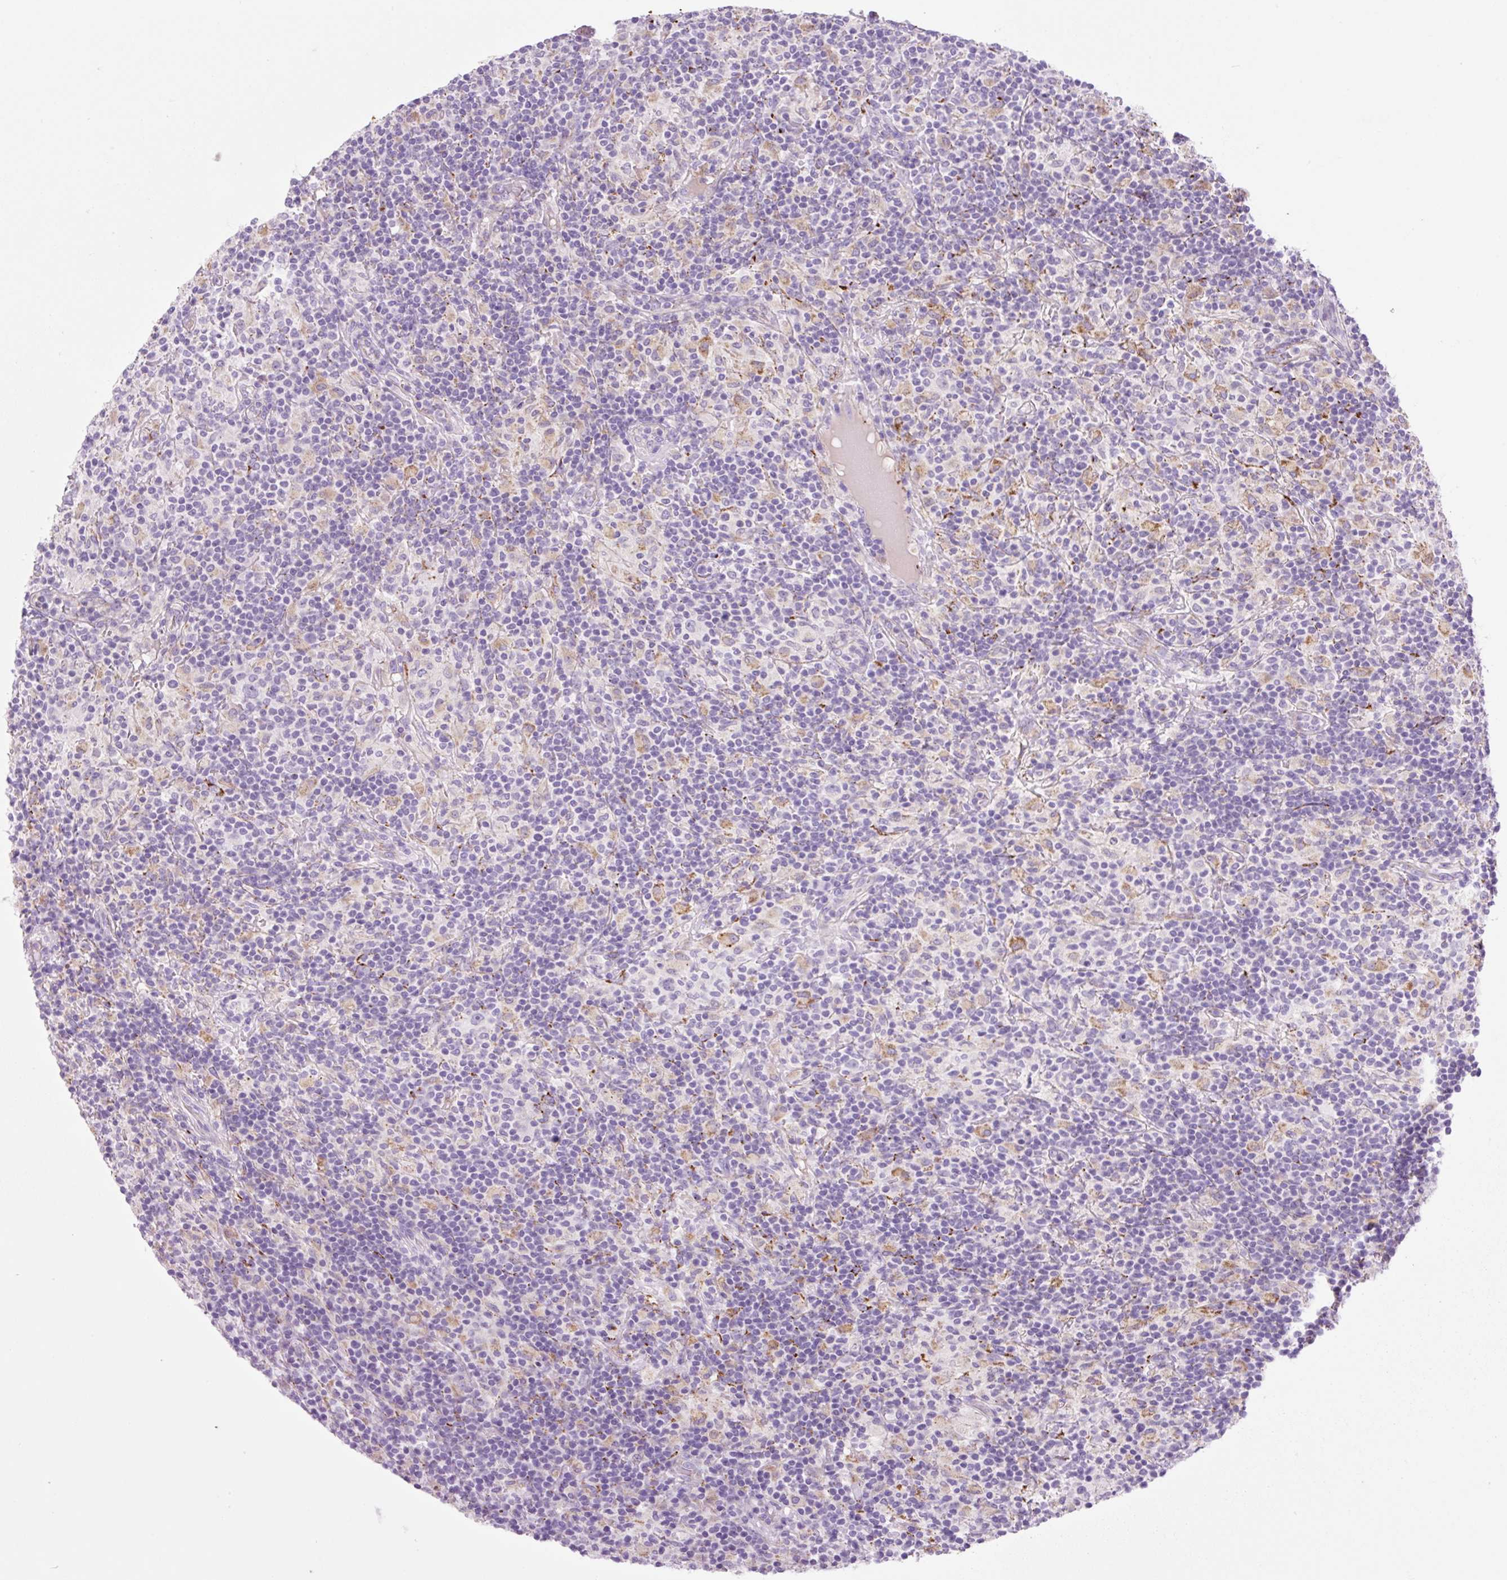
{"staining": {"intensity": "negative", "quantity": "none", "location": "none"}, "tissue": "lymphoma", "cell_type": "Tumor cells", "image_type": "cancer", "snomed": [{"axis": "morphology", "description": "Hodgkin's disease, NOS"}, {"axis": "topography", "description": "Lymph node"}], "caption": "Hodgkin's disease was stained to show a protein in brown. There is no significant staining in tumor cells.", "gene": "HEXA", "patient": {"sex": "male", "age": 70}}